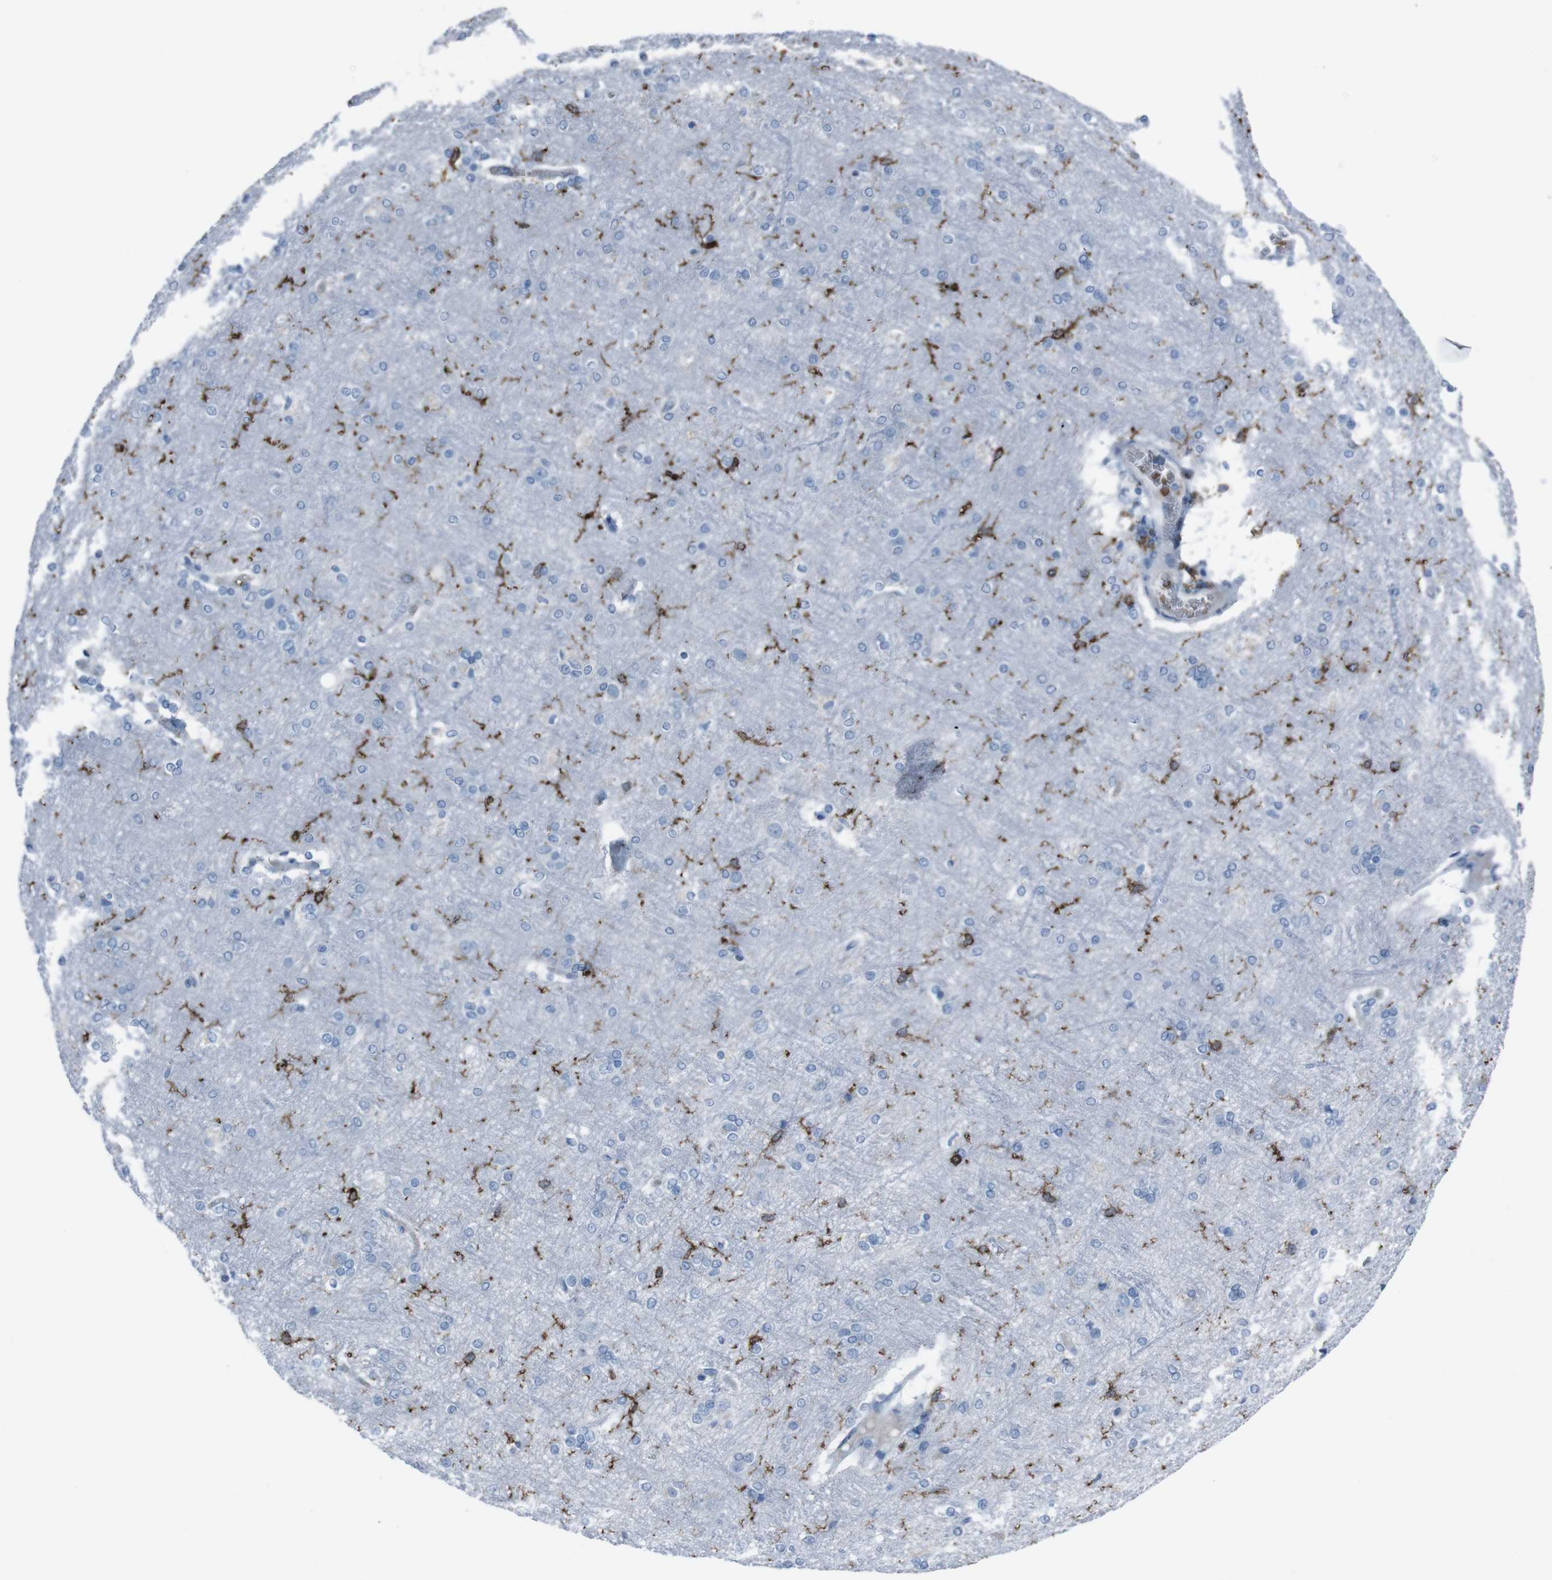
{"staining": {"intensity": "negative", "quantity": "none", "location": "none"}, "tissue": "cerebral cortex", "cell_type": "Endothelial cells", "image_type": "normal", "snomed": [{"axis": "morphology", "description": "Normal tissue, NOS"}, {"axis": "topography", "description": "Cerebral cortex"}], "caption": "The IHC histopathology image has no significant positivity in endothelial cells of cerebral cortex. (DAB immunohistochemistry, high magnification).", "gene": "ST6GAL1", "patient": {"sex": "female", "age": 54}}